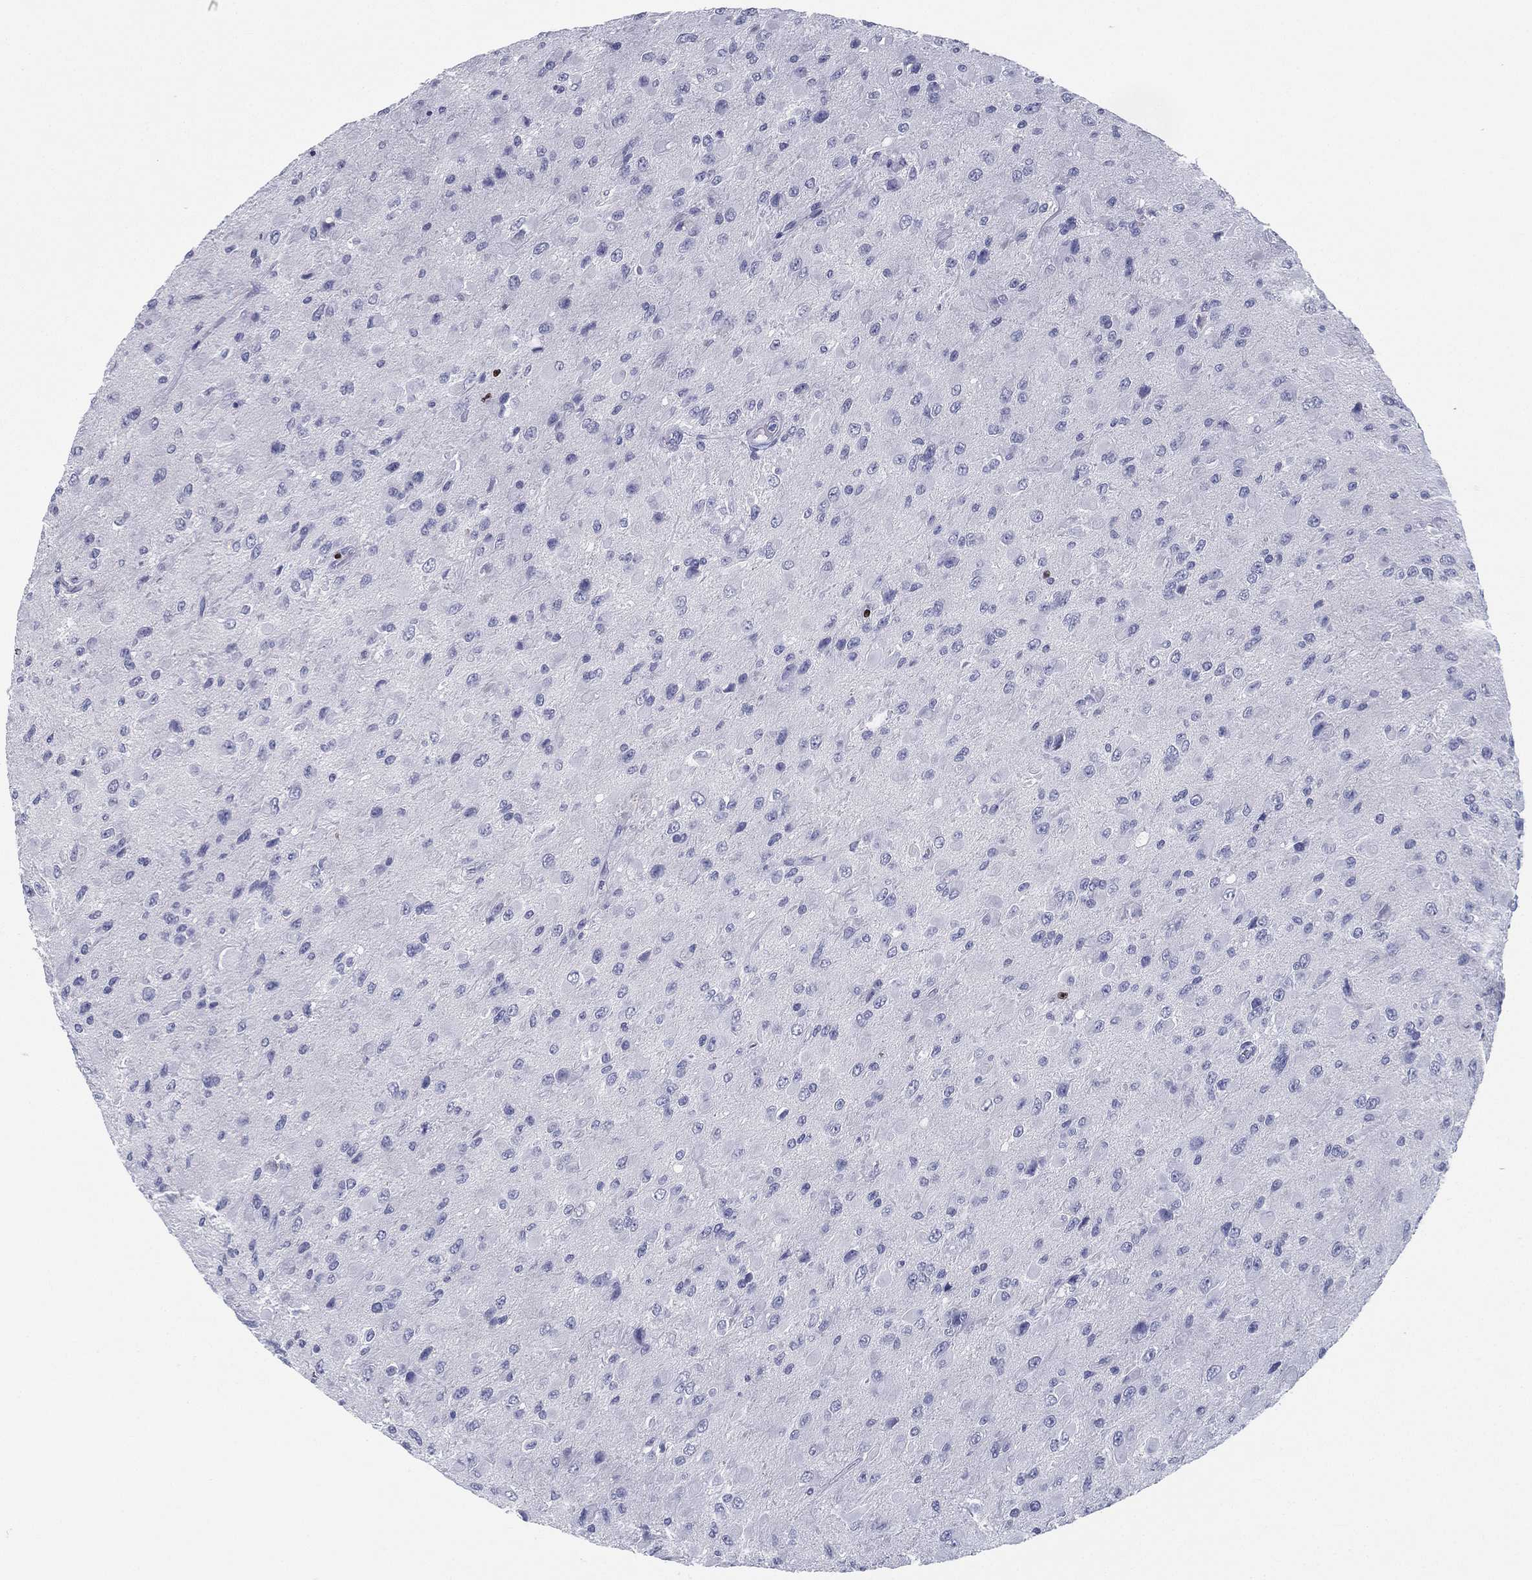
{"staining": {"intensity": "negative", "quantity": "none", "location": "none"}, "tissue": "glioma", "cell_type": "Tumor cells", "image_type": "cancer", "snomed": [{"axis": "morphology", "description": "Glioma, malignant, High grade"}, {"axis": "topography", "description": "Cerebral cortex"}], "caption": "Tumor cells are negative for protein expression in human glioma.", "gene": "PYHIN1", "patient": {"sex": "male", "age": 35}}